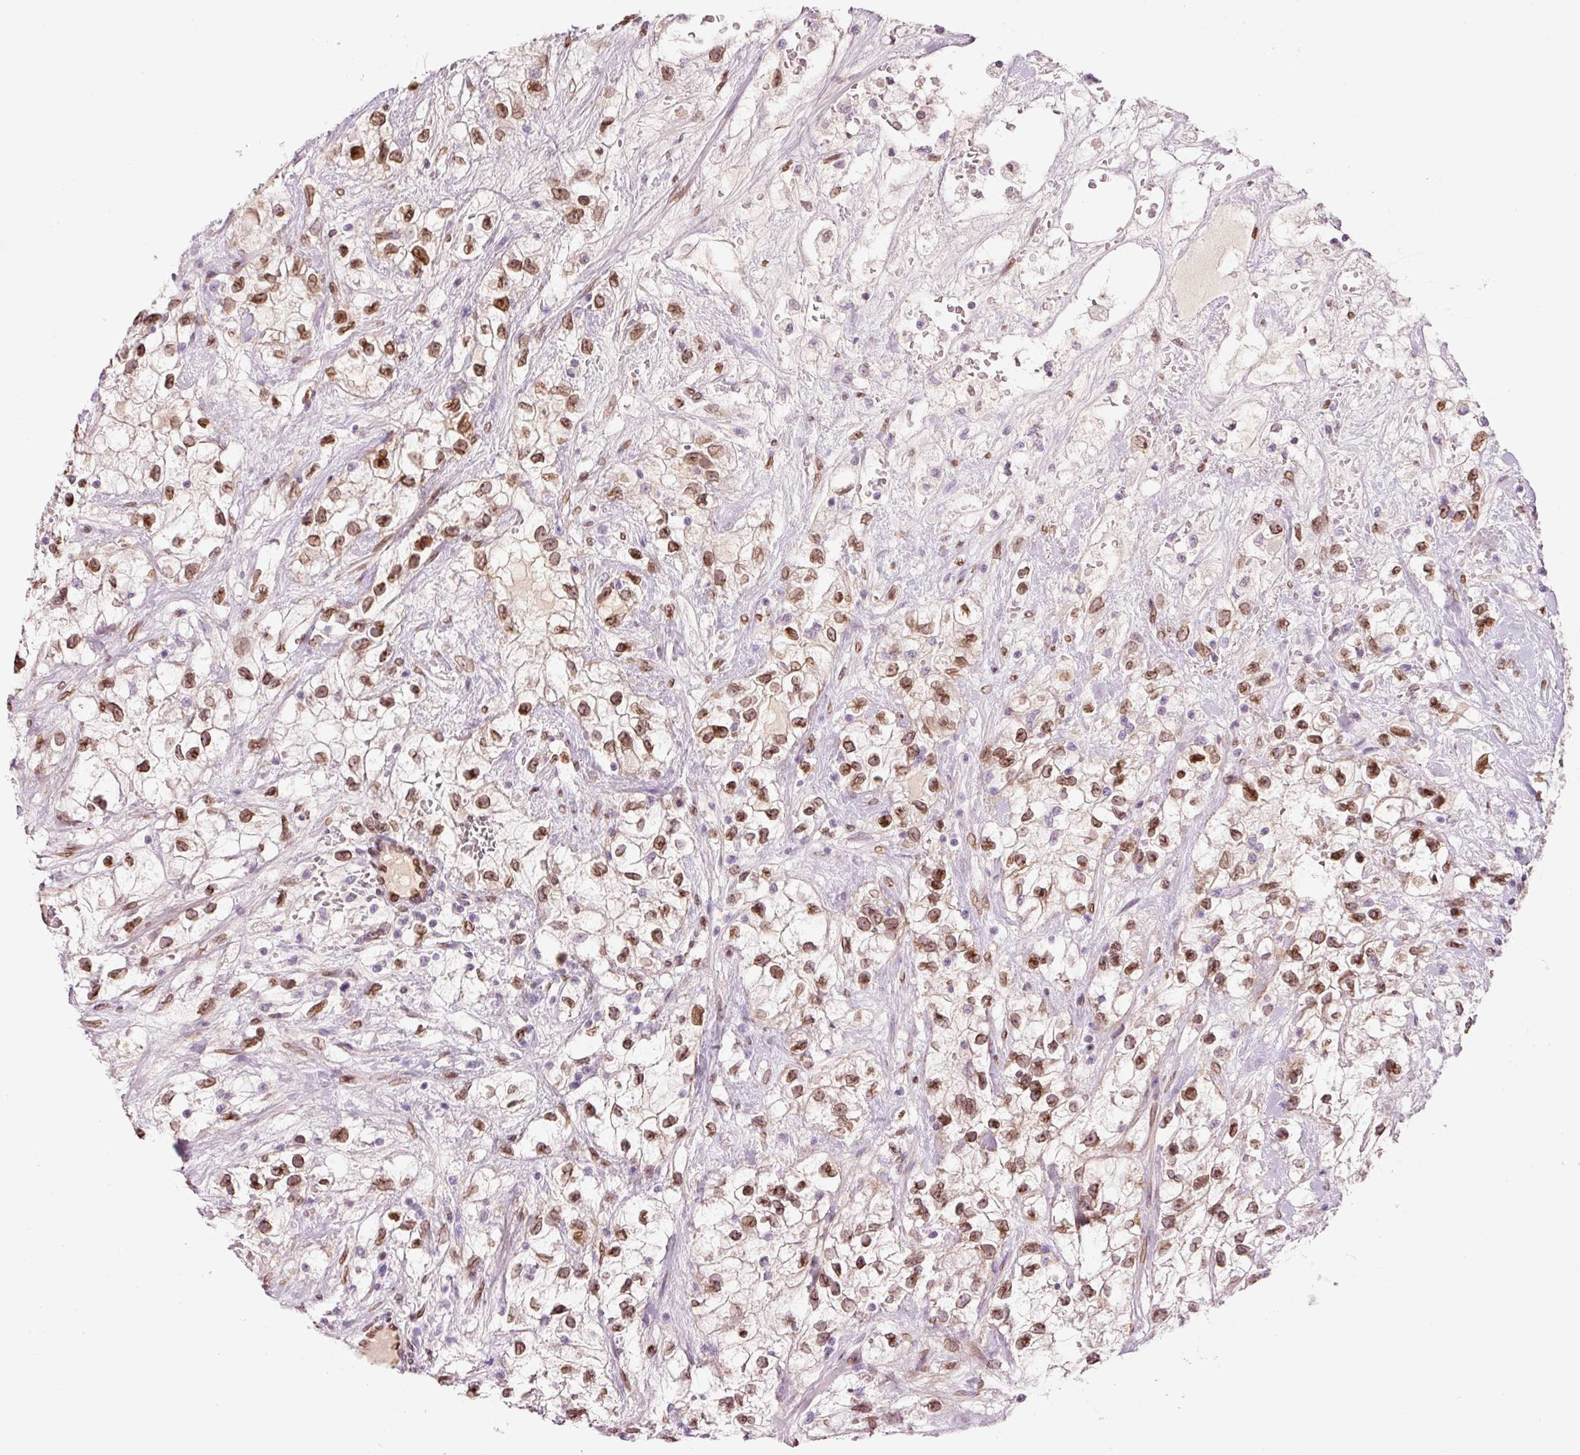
{"staining": {"intensity": "moderate", "quantity": ">75%", "location": "cytoplasmic/membranous,nuclear"}, "tissue": "renal cancer", "cell_type": "Tumor cells", "image_type": "cancer", "snomed": [{"axis": "morphology", "description": "Adenocarcinoma, NOS"}, {"axis": "topography", "description": "Kidney"}], "caption": "Immunohistochemical staining of renal cancer (adenocarcinoma) shows medium levels of moderate cytoplasmic/membranous and nuclear staining in approximately >75% of tumor cells.", "gene": "ZNF224", "patient": {"sex": "male", "age": 59}}